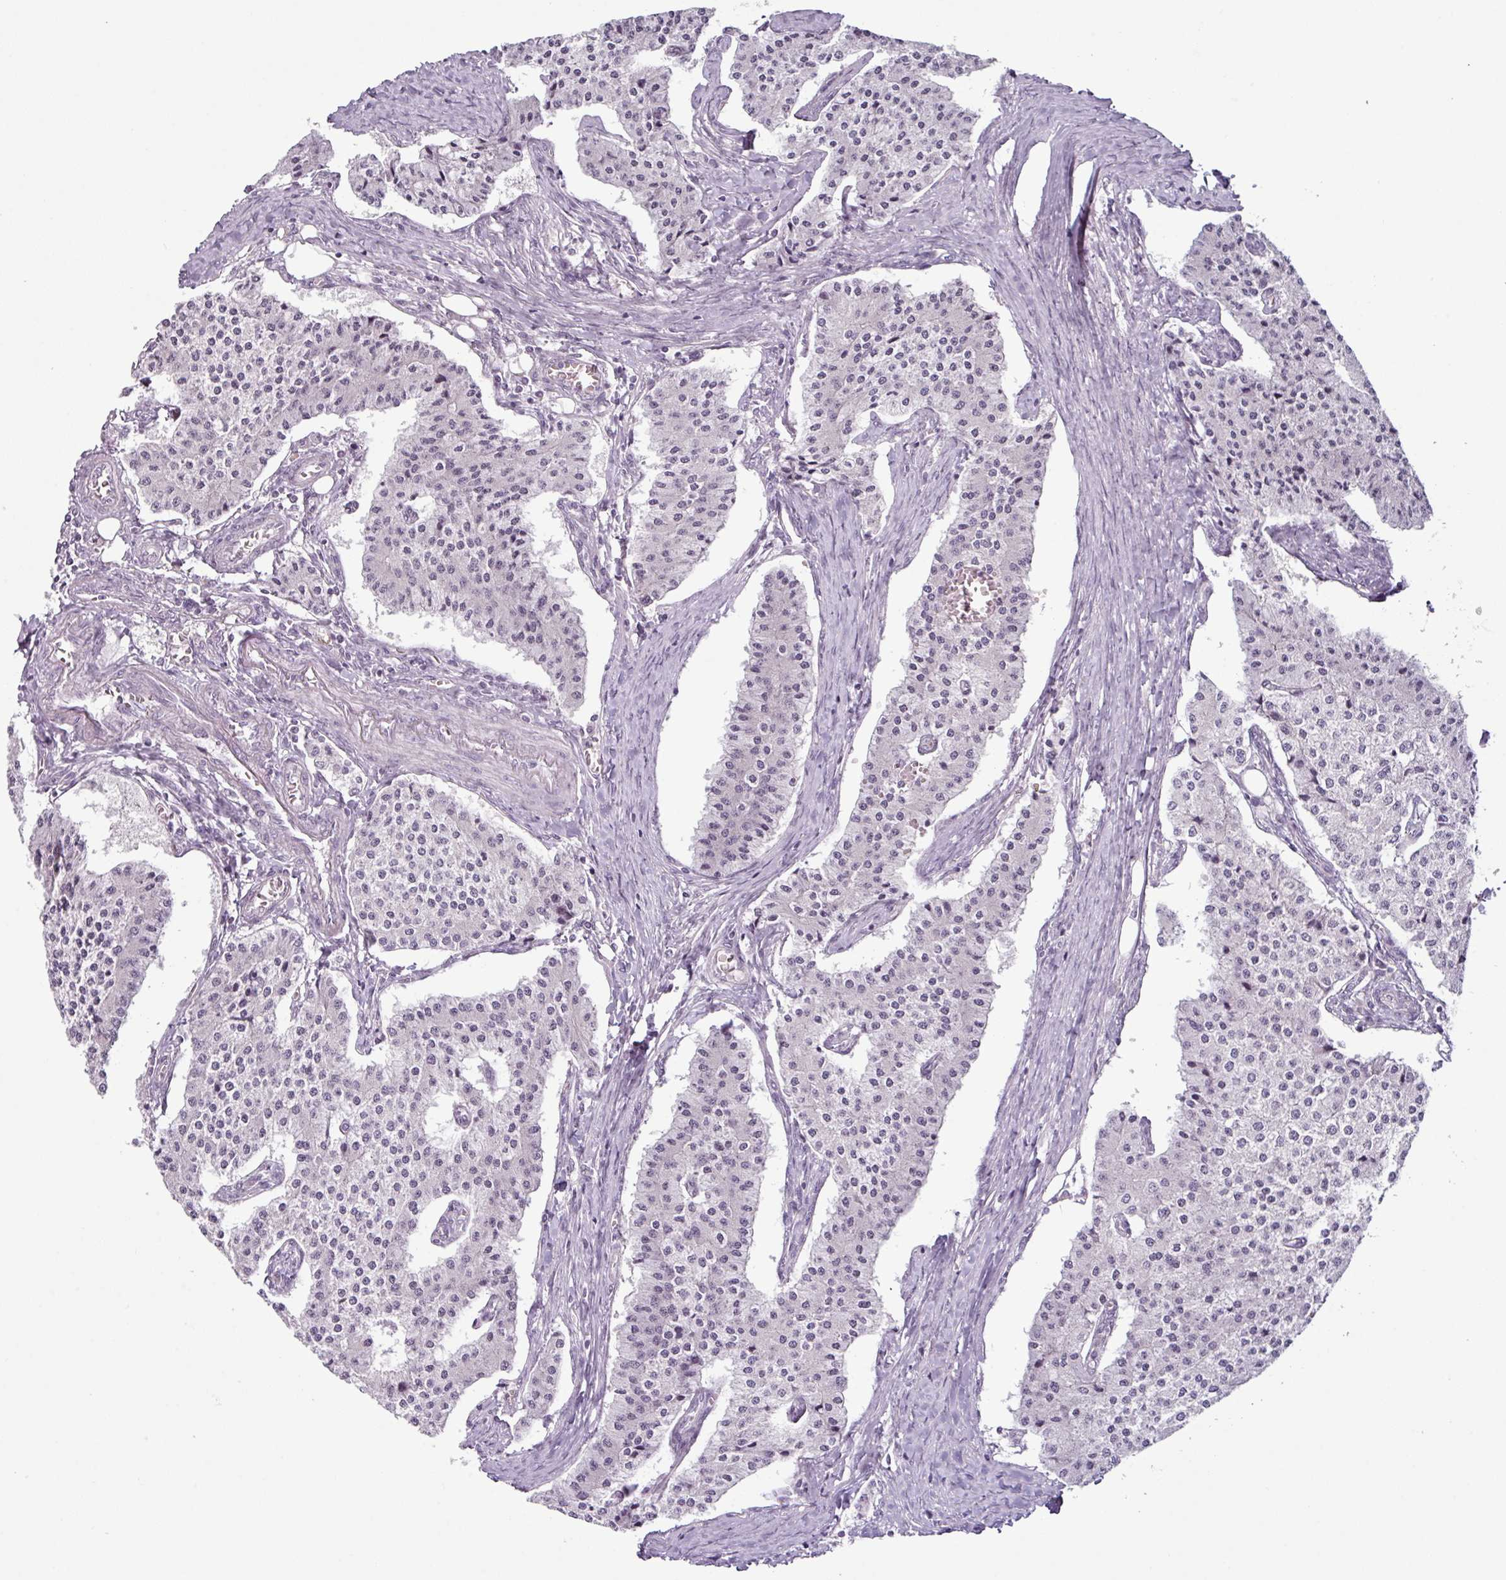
{"staining": {"intensity": "negative", "quantity": "none", "location": "none"}, "tissue": "carcinoid", "cell_type": "Tumor cells", "image_type": "cancer", "snomed": [{"axis": "morphology", "description": "Carcinoid, malignant, NOS"}, {"axis": "topography", "description": "Colon"}], "caption": "The photomicrograph reveals no significant staining in tumor cells of malignant carcinoid.", "gene": "OR52D1", "patient": {"sex": "female", "age": 52}}